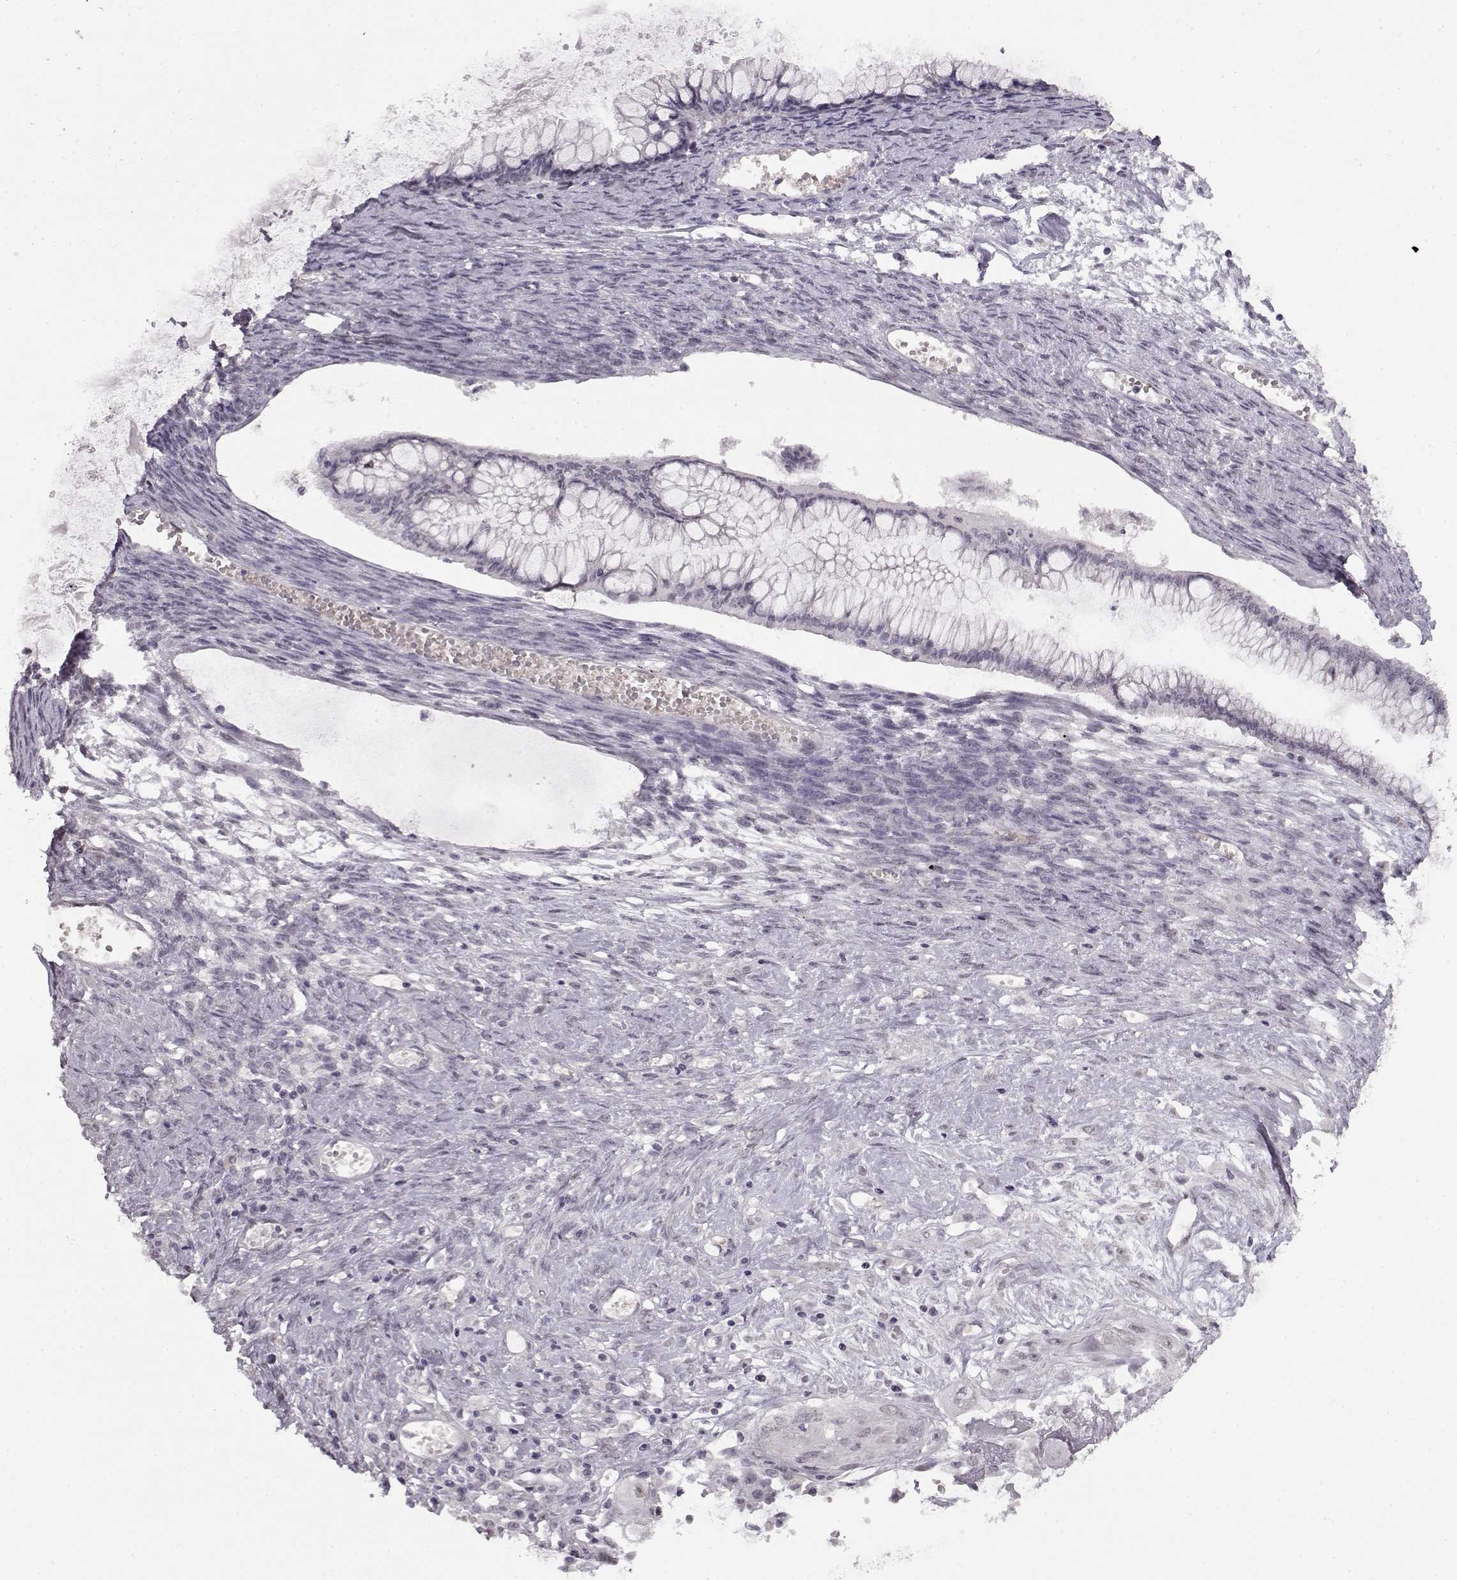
{"staining": {"intensity": "negative", "quantity": "none", "location": "none"}, "tissue": "ovarian cancer", "cell_type": "Tumor cells", "image_type": "cancer", "snomed": [{"axis": "morphology", "description": "Cystadenocarcinoma, mucinous, NOS"}, {"axis": "topography", "description": "Ovary"}], "caption": "There is no significant staining in tumor cells of mucinous cystadenocarcinoma (ovarian).", "gene": "PCP4", "patient": {"sex": "female", "age": 67}}